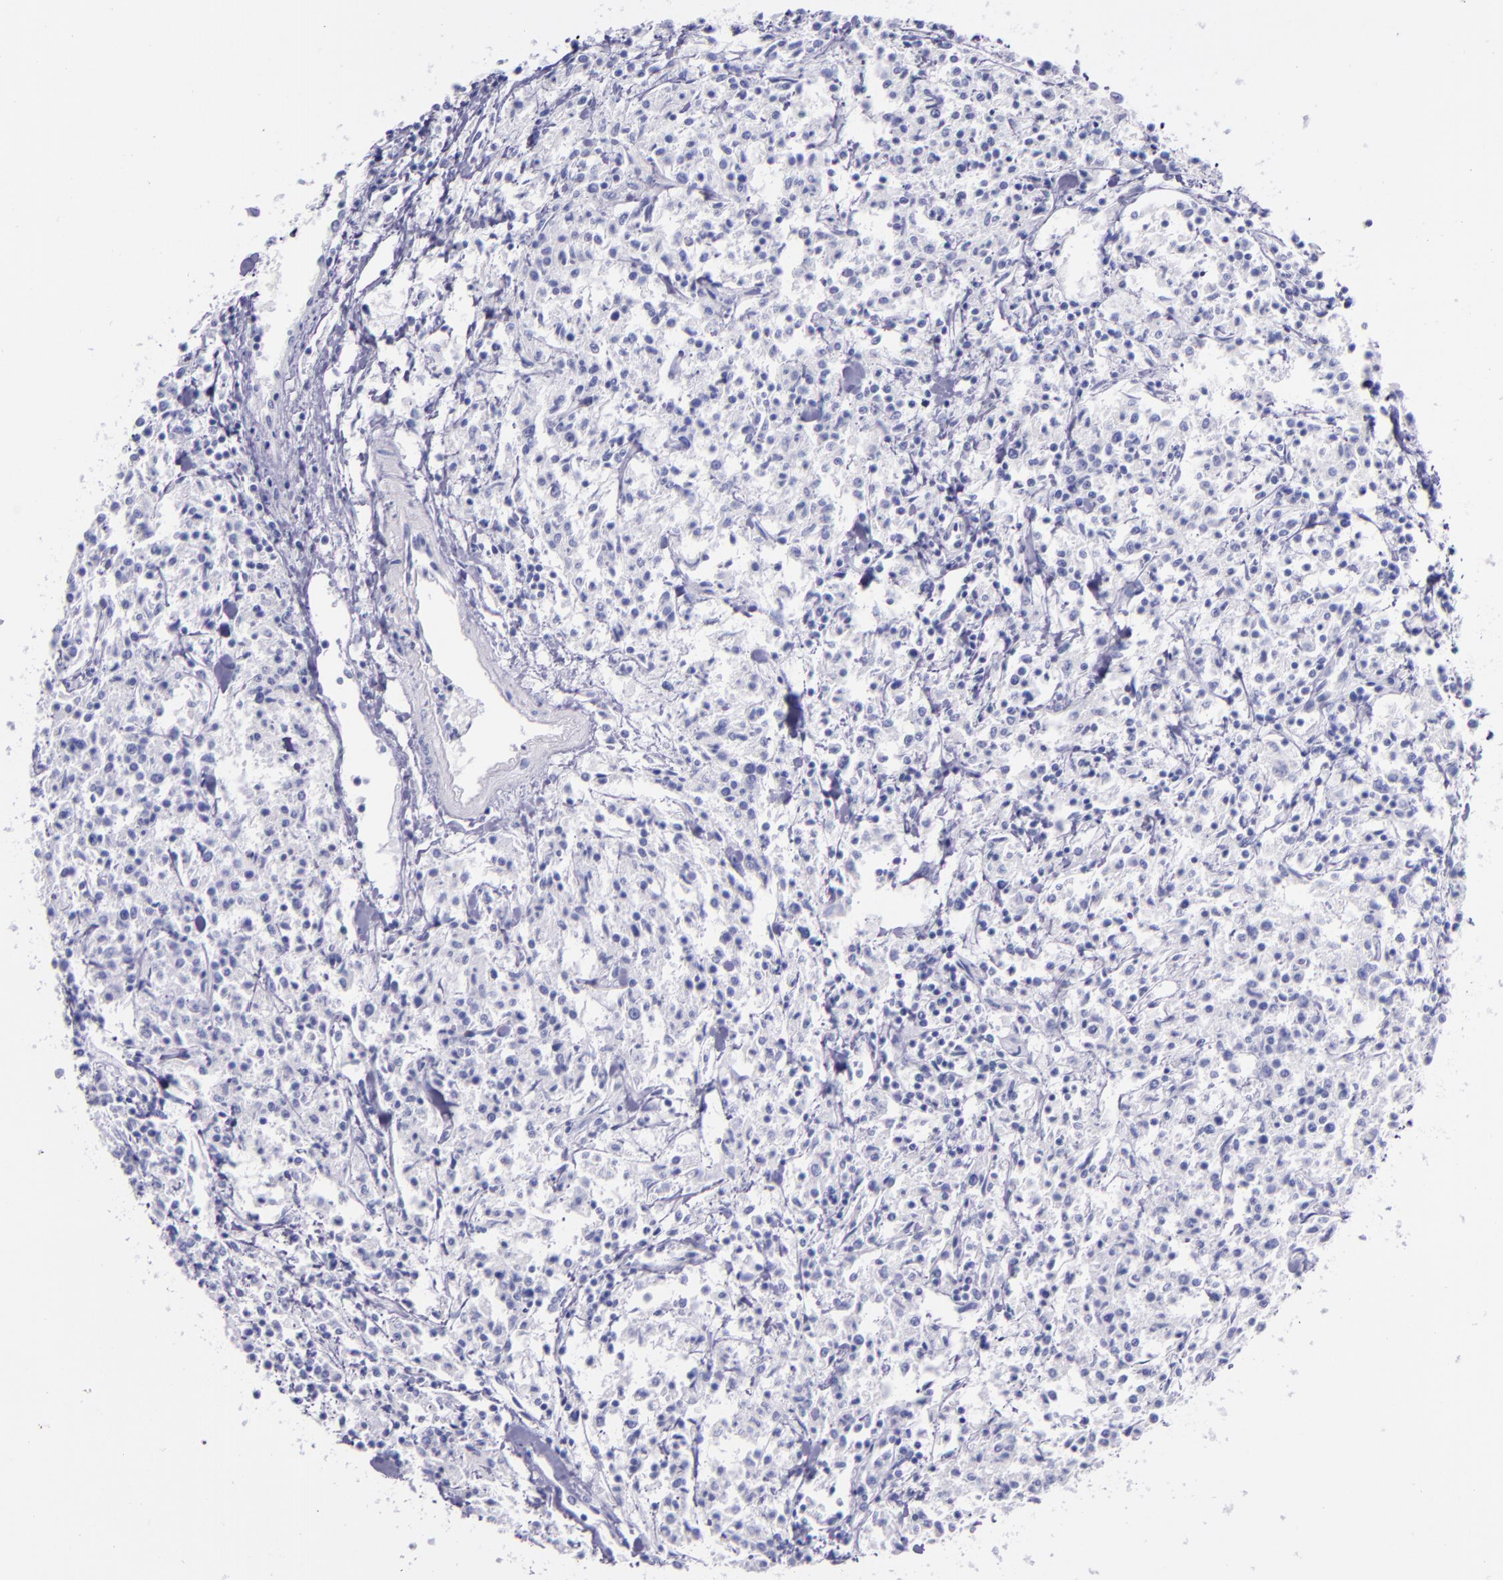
{"staining": {"intensity": "negative", "quantity": "none", "location": "none"}, "tissue": "lymphoma", "cell_type": "Tumor cells", "image_type": "cancer", "snomed": [{"axis": "morphology", "description": "Malignant lymphoma, non-Hodgkin's type, Low grade"}, {"axis": "topography", "description": "Small intestine"}], "caption": "Human low-grade malignant lymphoma, non-Hodgkin's type stained for a protein using immunohistochemistry demonstrates no expression in tumor cells.", "gene": "SFTPB", "patient": {"sex": "female", "age": 59}}